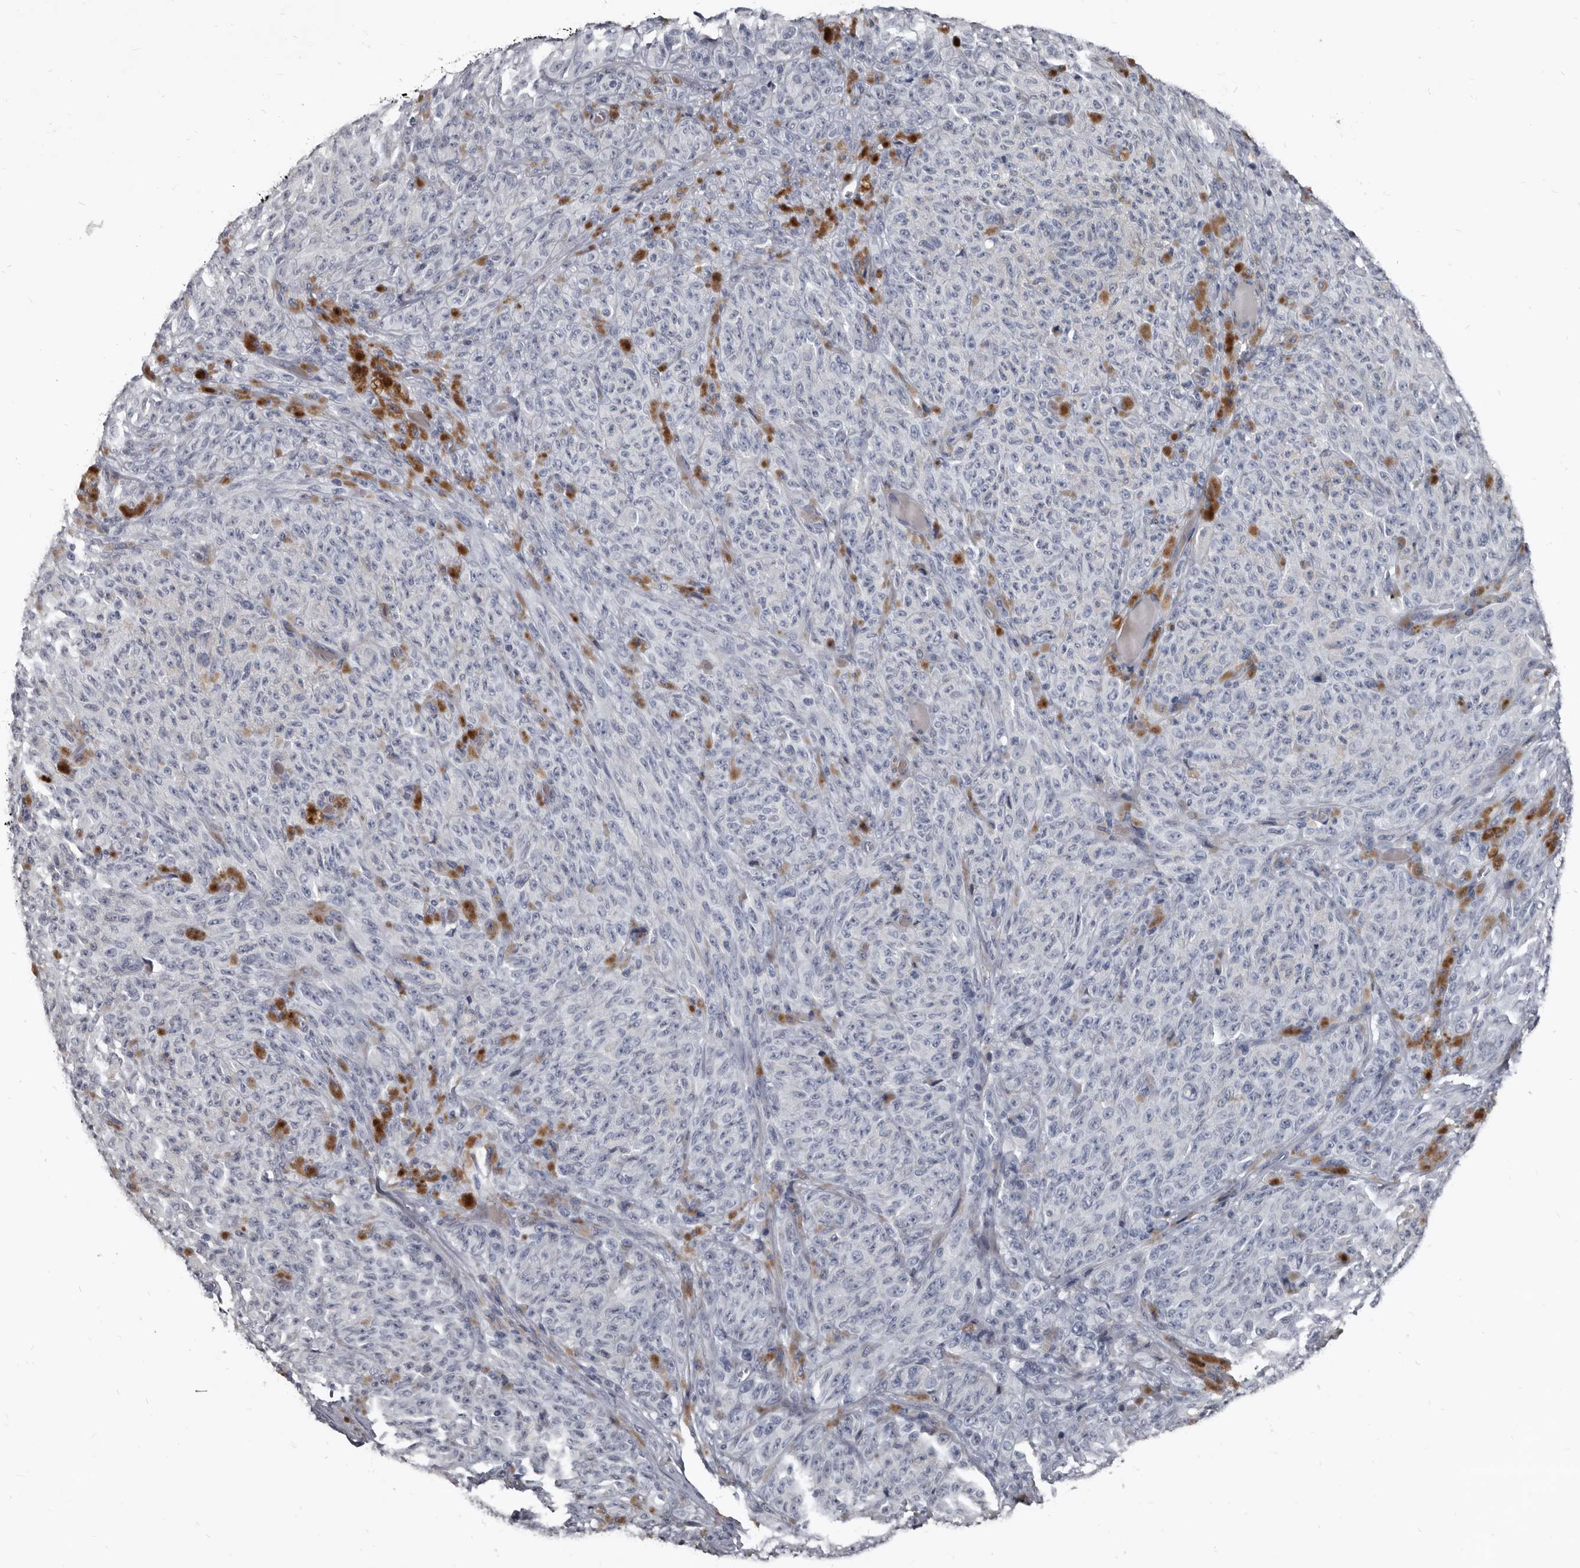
{"staining": {"intensity": "negative", "quantity": "none", "location": "none"}, "tissue": "melanoma", "cell_type": "Tumor cells", "image_type": "cancer", "snomed": [{"axis": "morphology", "description": "Malignant melanoma, NOS"}, {"axis": "topography", "description": "Skin"}], "caption": "Tumor cells are negative for protein expression in human malignant melanoma. (Immunohistochemistry, brightfield microscopy, high magnification).", "gene": "GREB1", "patient": {"sex": "female", "age": 82}}